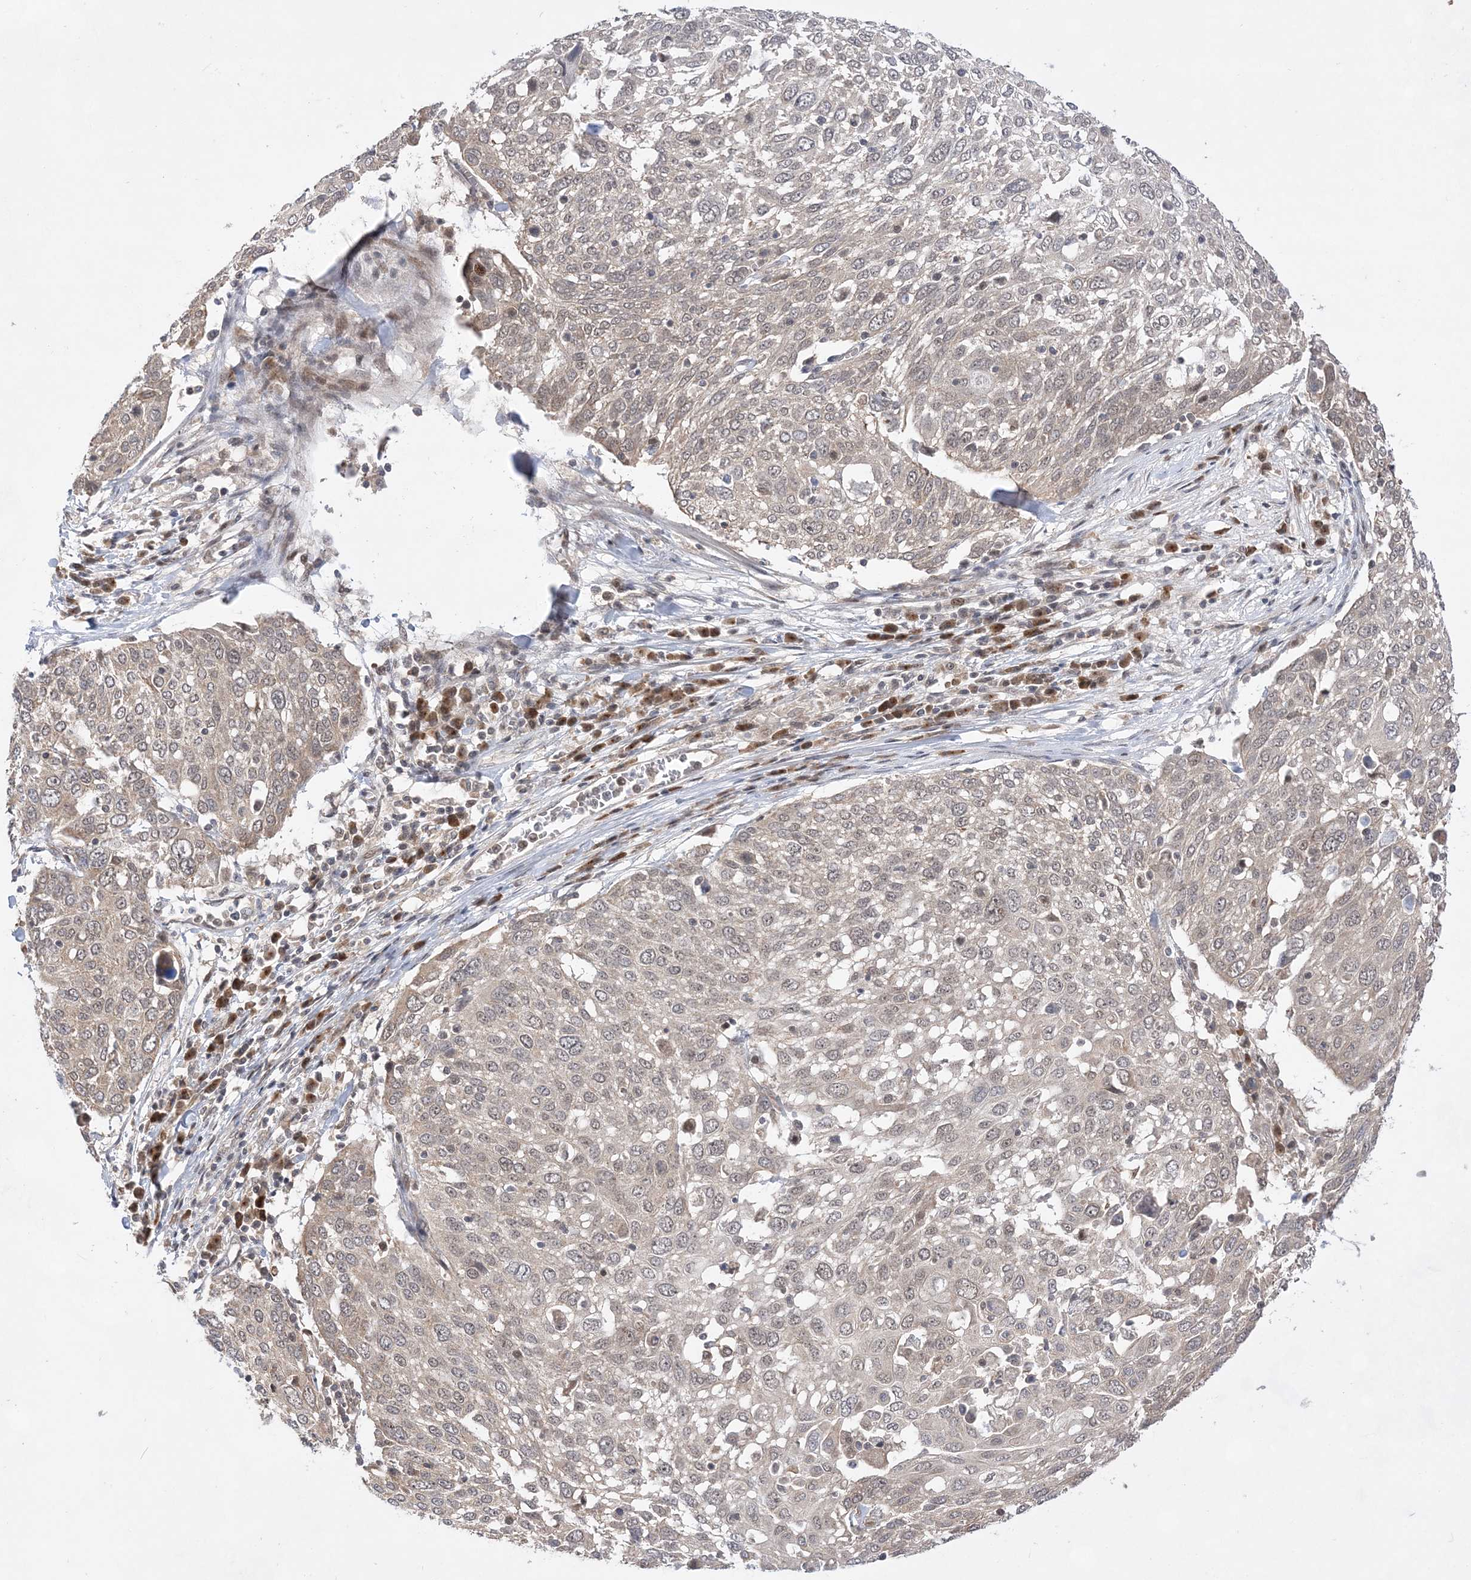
{"staining": {"intensity": "weak", "quantity": "<25%", "location": "cytoplasmic/membranous"}, "tissue": "lung cancer", "cell_type": "Tumor cells", "image_type": "cancer", "snomed": [{"axis": "morphology", "description": "Squamous cell carcinoma, NOS"}, {"axis": "topography", "description": "Lung"}], "caption": "Immunohistochemistry (IHC) of human lung cancer exhibits no positivity in tumor cells.", "gene": "ANAPC15", "patient": {"sex": "male", "age": 65}}